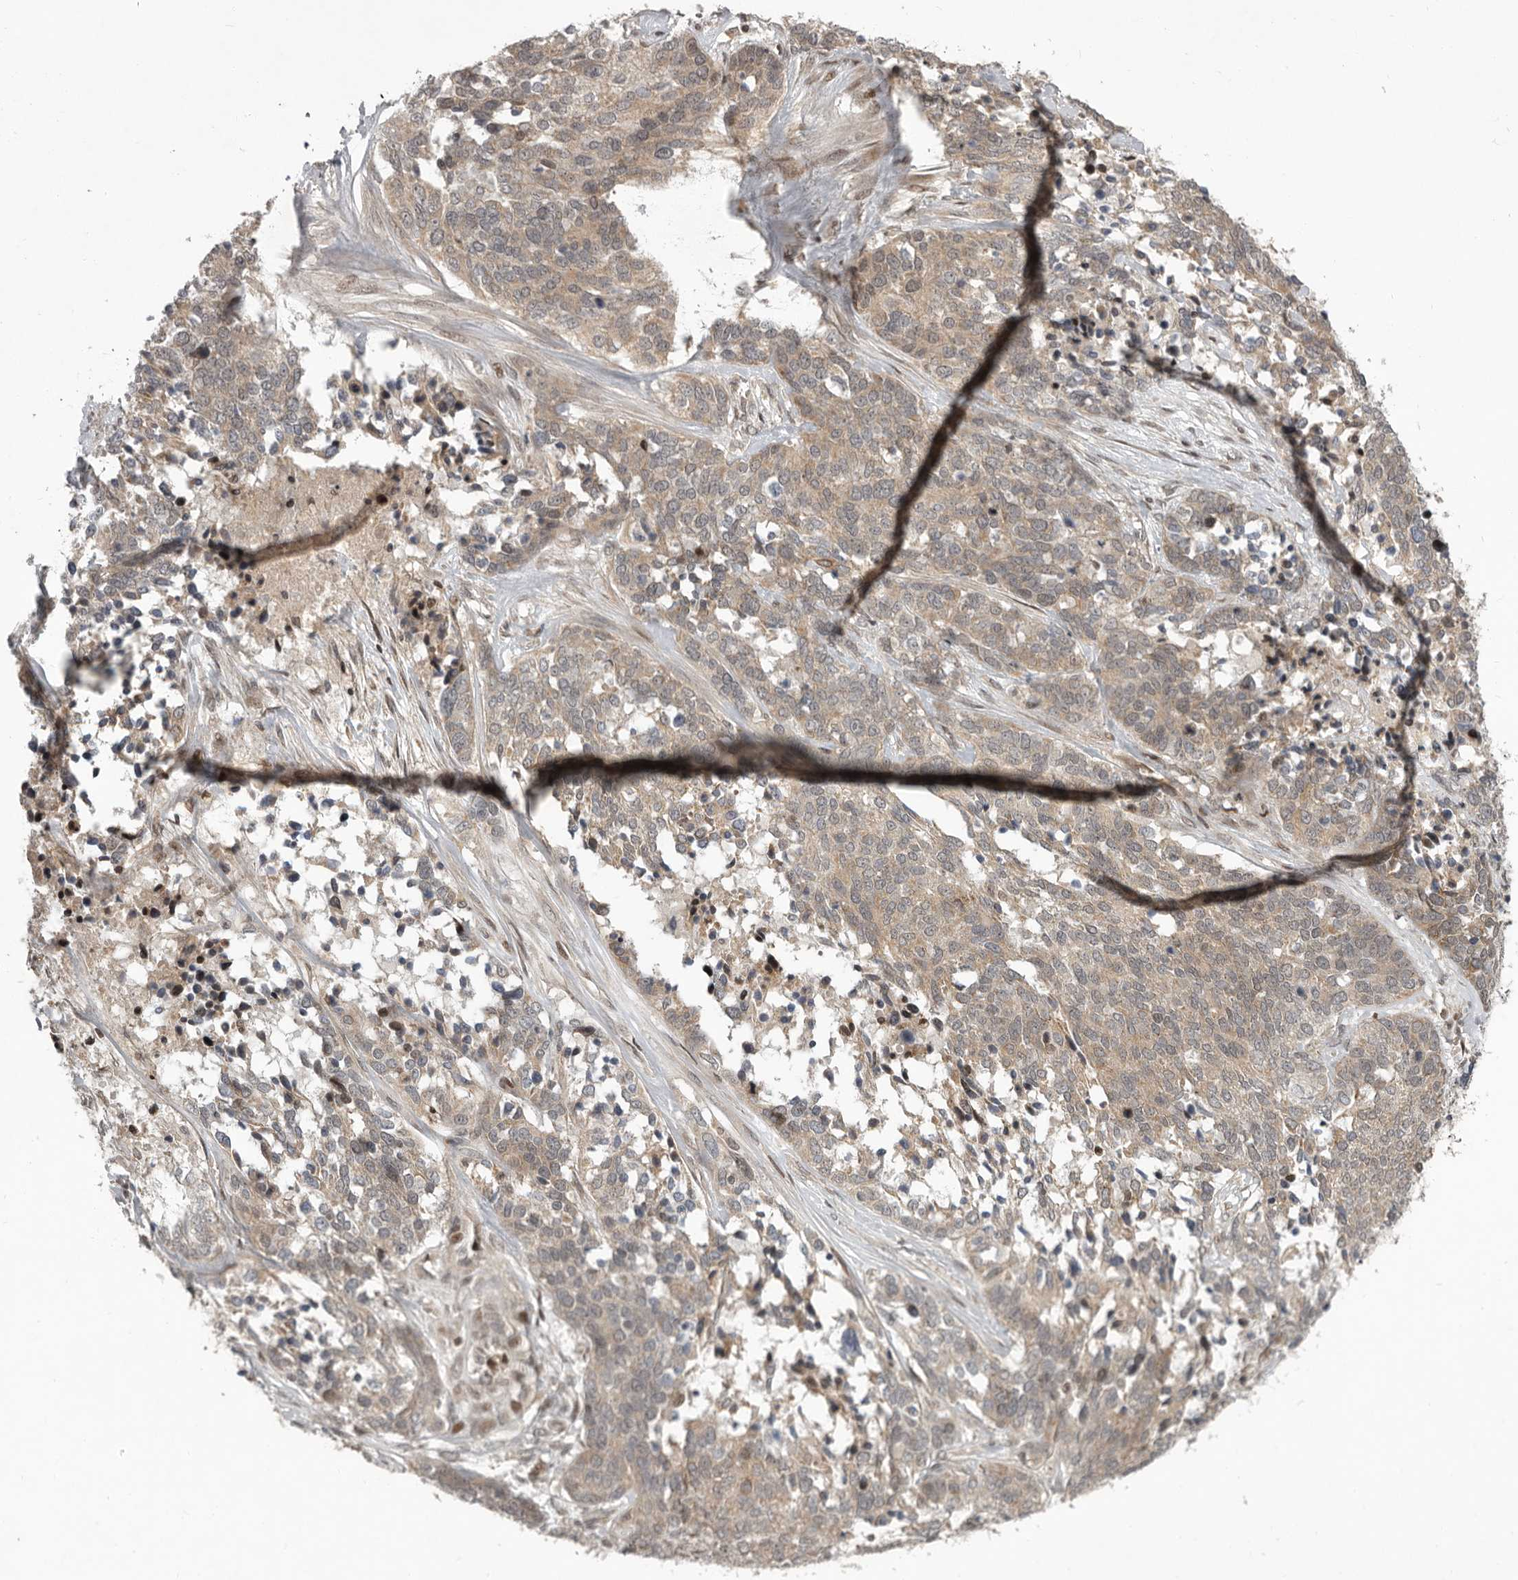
{"staining": {"intensity": "weak", "quantity": ">75%", "location": "cytoplasmic/membranous"}, "tissue": "ovarian cancer", "cell_type": "Tumor cells", "image_type": "cancer", "snomed": [{"axis": "morphology", "description": "Cystadenocarcinoma, serous, NOS"}, {"axis": "topography", "description": "Ovary"}], "caption": "Ovarian cancer (serous cystadenocarcinoma) stained with a brown dye reveals weak cytoplasmic/membranous positive staining in about >75% of tumor cells.", "gene": "RABIF", "patient": {"sex": "female", "age": 44}}